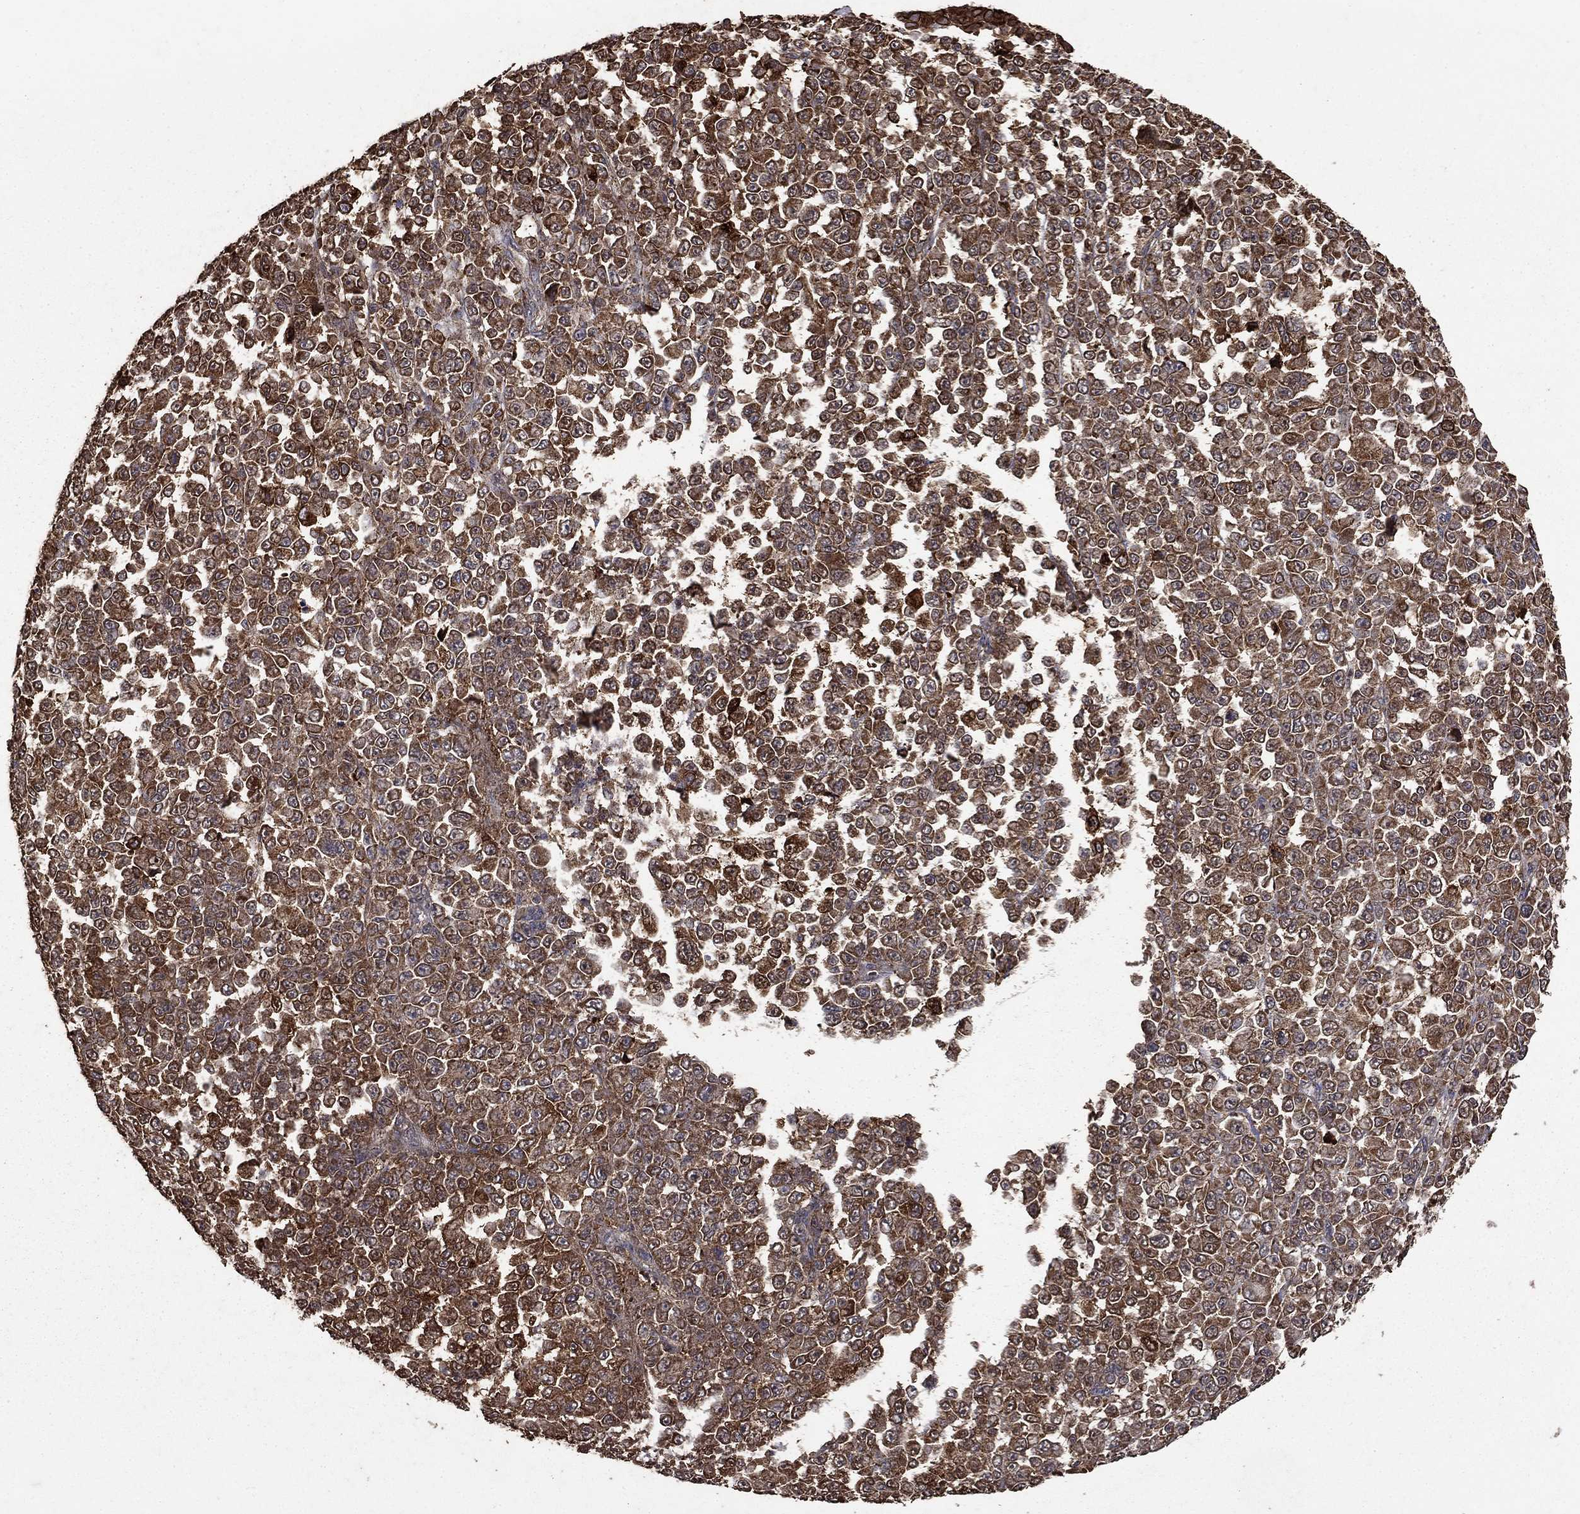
{"staining": {"intensity": "strong", "quantity": ">75%", "location": "cytoplasmic/membranous"}, "tissue": "melanoma", "cell_type": "Tumor cells", "image_type": "cancer", "snomed": [{"axis": "morphology", "description": "Malignant melanoma, NOS"}, {"axis": "topography", "description": "Skin"}], "caption": "Melanoma stained with a brown dye displays strong cytoplasmic/membranous positive positivity in approximately >75% of tumor cells.", "gene": "IFRD1", "patient": {"sex": "female", "age": 95}}